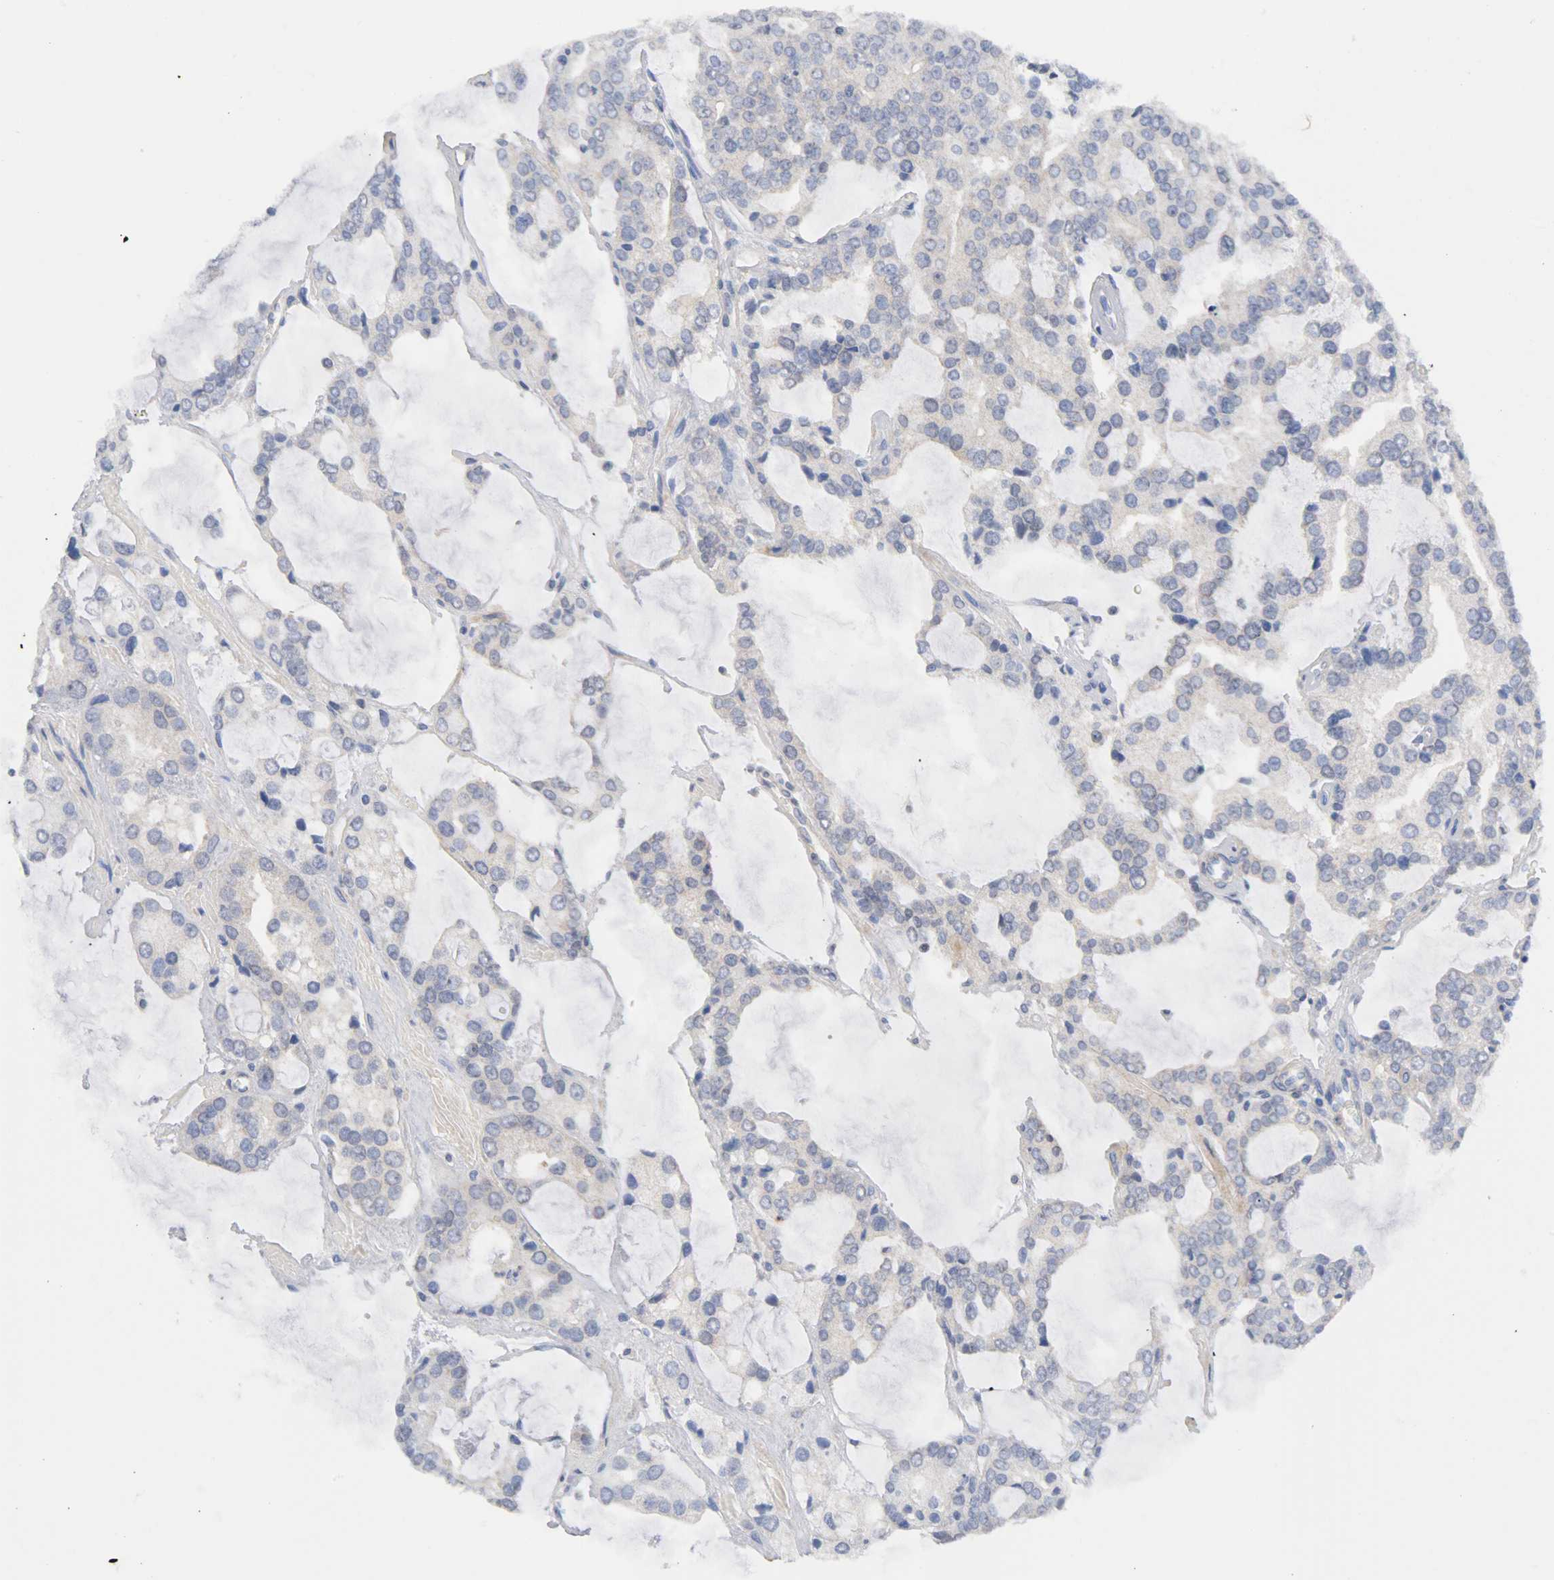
{"staining": {"intensity": "moderate", "quantity": "<25%", "location": "cytoplasmic/membranous,nuclear"}, "tissue": "prostate cancer", "cell_type": "Tumor cells", "image_type": "cancer", "snomed": [{"axis": "morphology", "description": "Adenocarcinoma, High grade"}, {"axis": "topography", "description": "Prostate"}], "caption": "Protein staining displays moderate cytoplasmic/membranous and nuclear staining in about <25% of tumor cells in prostate cancer (adenocarcinoma (high-grade)).", "gene": "UBE2M", "patient": {"sex": "male", "age": 67}}